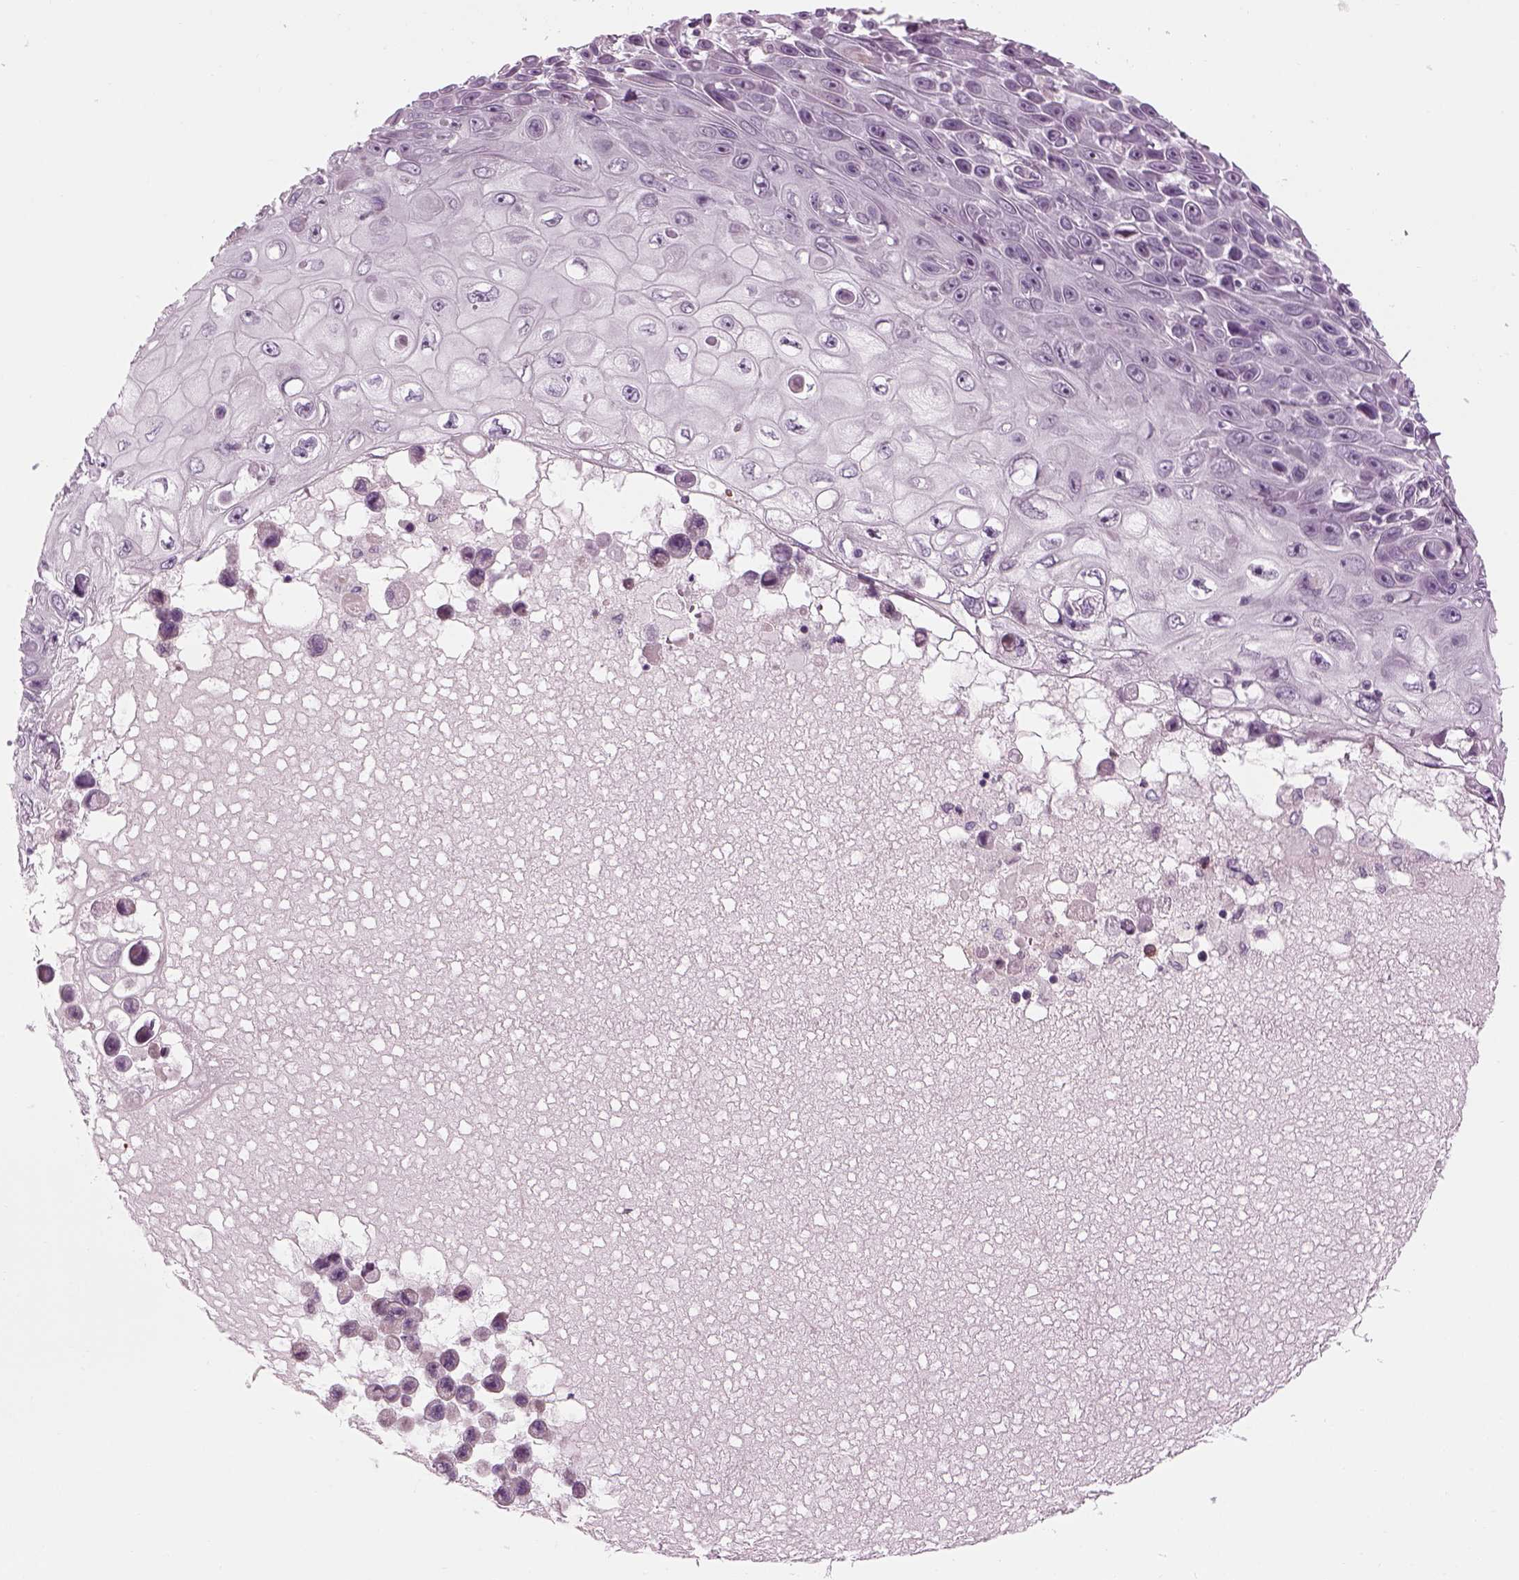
{"staining": {"intensity": "negative", "quantity": "none", "location": "none"}, "tissue": "skin cancer", "cell_type": "Tumor cells", "image_type": "cancer", "snomed": [{"axis": "morphology", "description": "Squamous cell carcinoma, NOS"}, {"axis": "topography", "description": "Skin"}], "caption": "The IHC image has no significant positivity in tumor cells of skin cancer tissue. (DAB immunohistochemistry (IHC) with hematoxylin counter stain).", "gene": "LRRIQ3", "patient": {"sex": "male", "age": 82}}